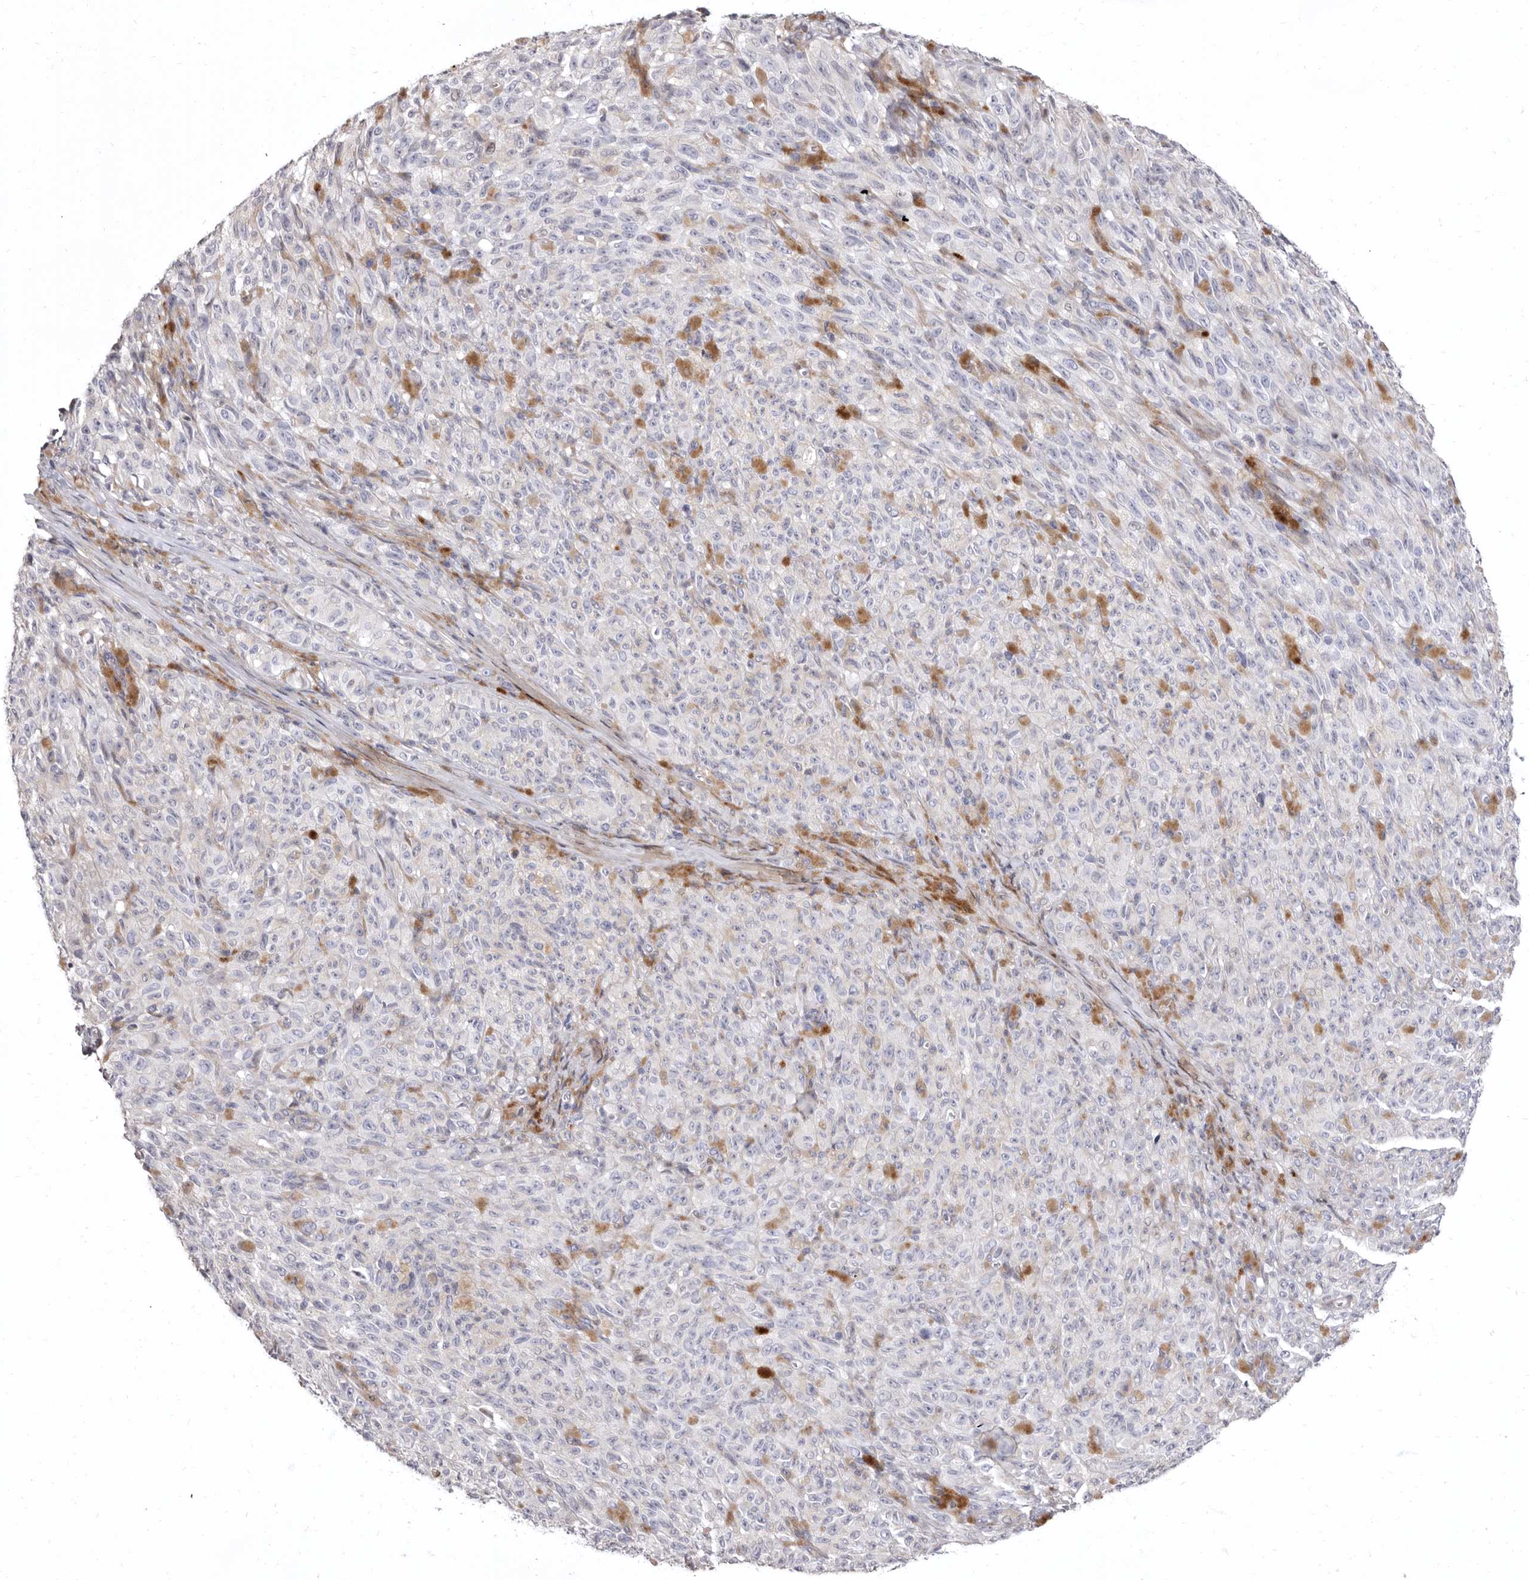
{"staining": {"intensity": "negative", "quantity": "none", "location": "none"}, "tissue": "melanoma", "cell_type": "Tumor cells", "image_type": "cancer", "snomed": [{"axis": "morphology", "description": "Malignant melanoma, NOS"}, {"axis": "topography", "description": "Skin"}], "caption": "The micrograph displays no staining of tumor cells in melanoma. (DAB IHC, high magnification).", "gene": "AIDA", "patient": {"sex": "female", "age": 82}}